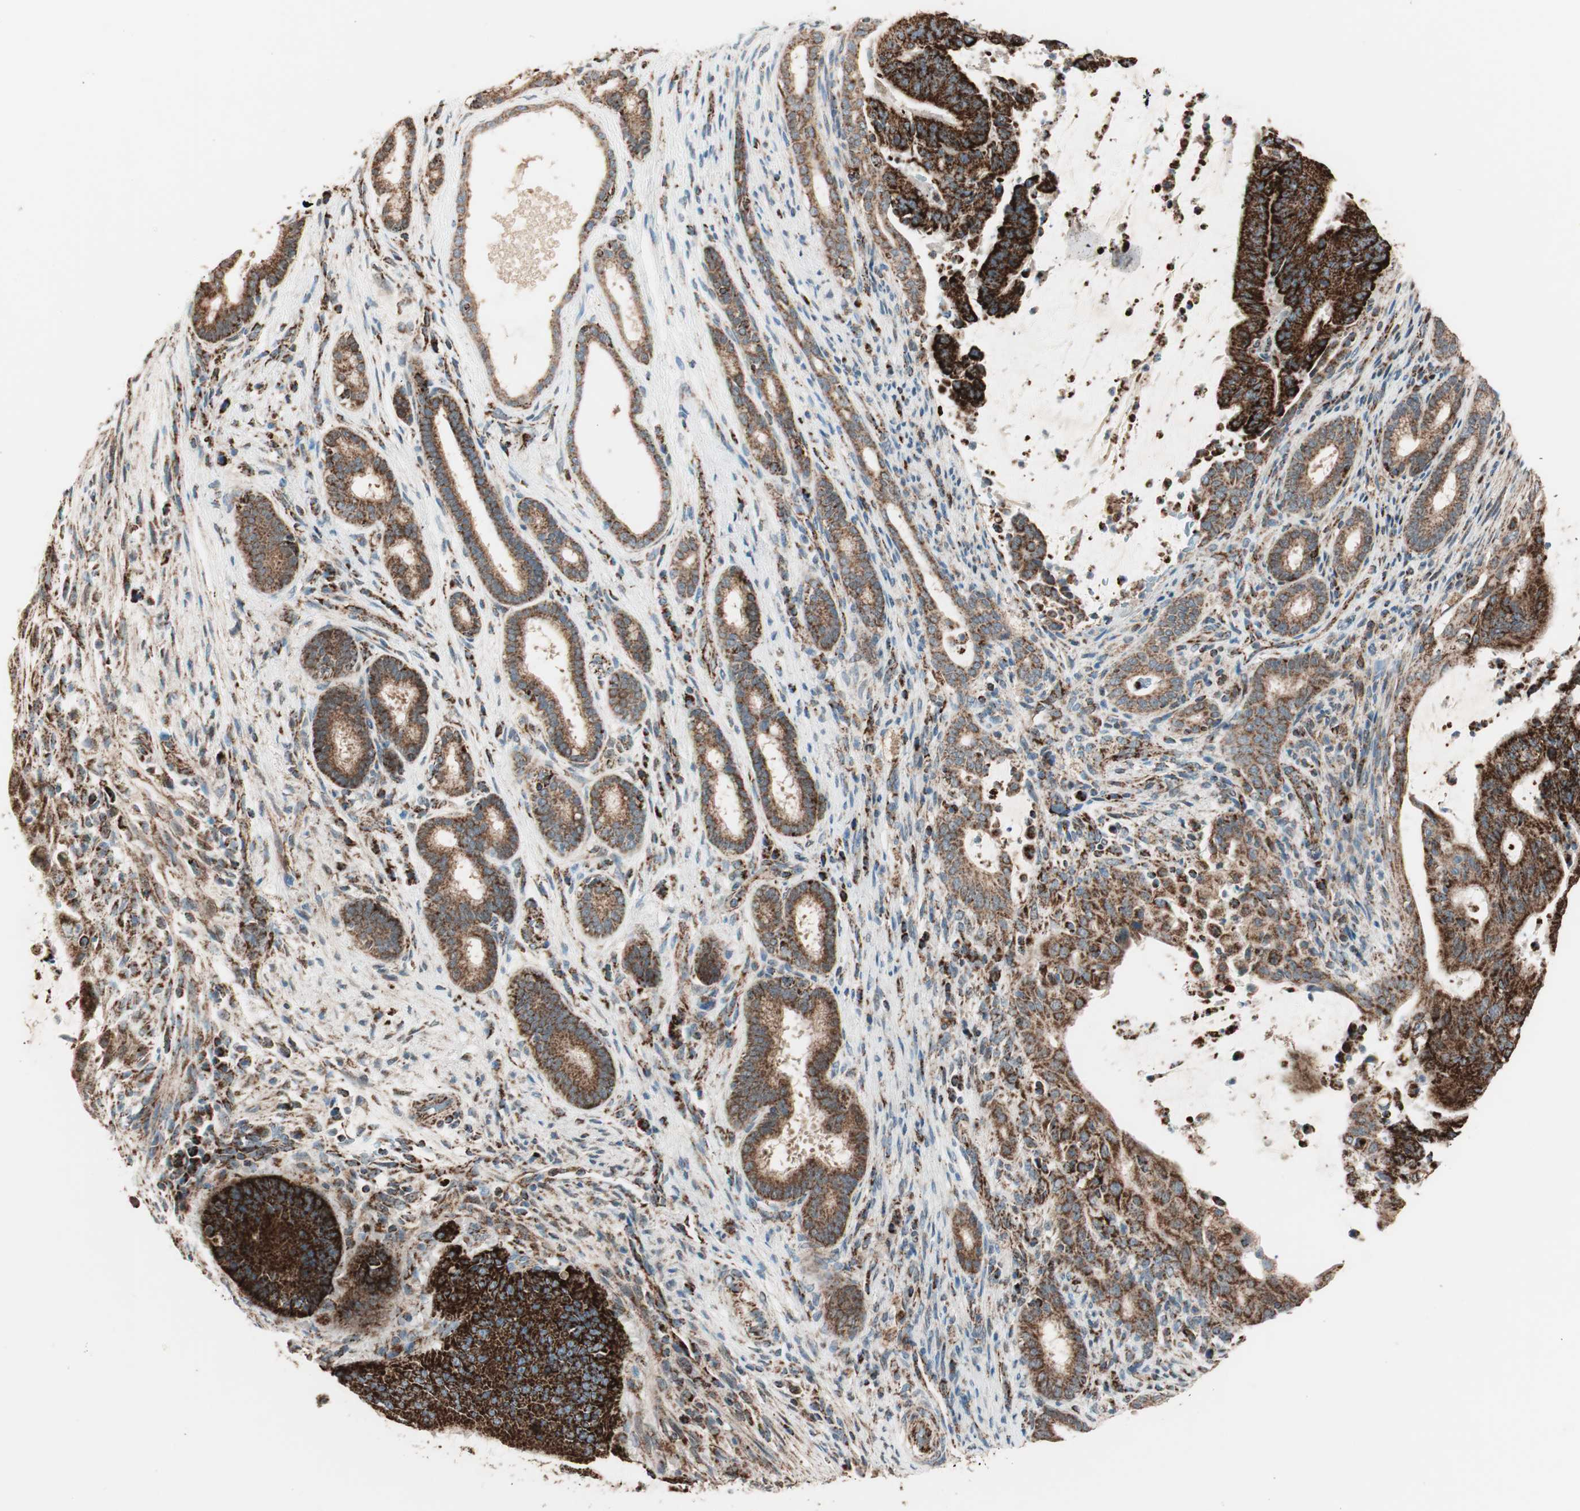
{"staining": {"intensity": "strong", "quantity": ">75%", "location": "cytoplasmic/membranous"}, "tissue": "liver cancer", "cell_type": "Tumor cells", "image_type": "cancer", "snomed": [{"axis": "morphology", "description": "Cholangiocarcinoma"}, {"axis": "topography", "description": "Liver"}], "caption": "A micrograph of human liver cancer (cholangiocarcinoma) stained for a protein shows strong cytoplasmic/membranous brown staining in tumor cells.", "gene": "TOMM22", "patient": {"sex": "female", "age": 73}}